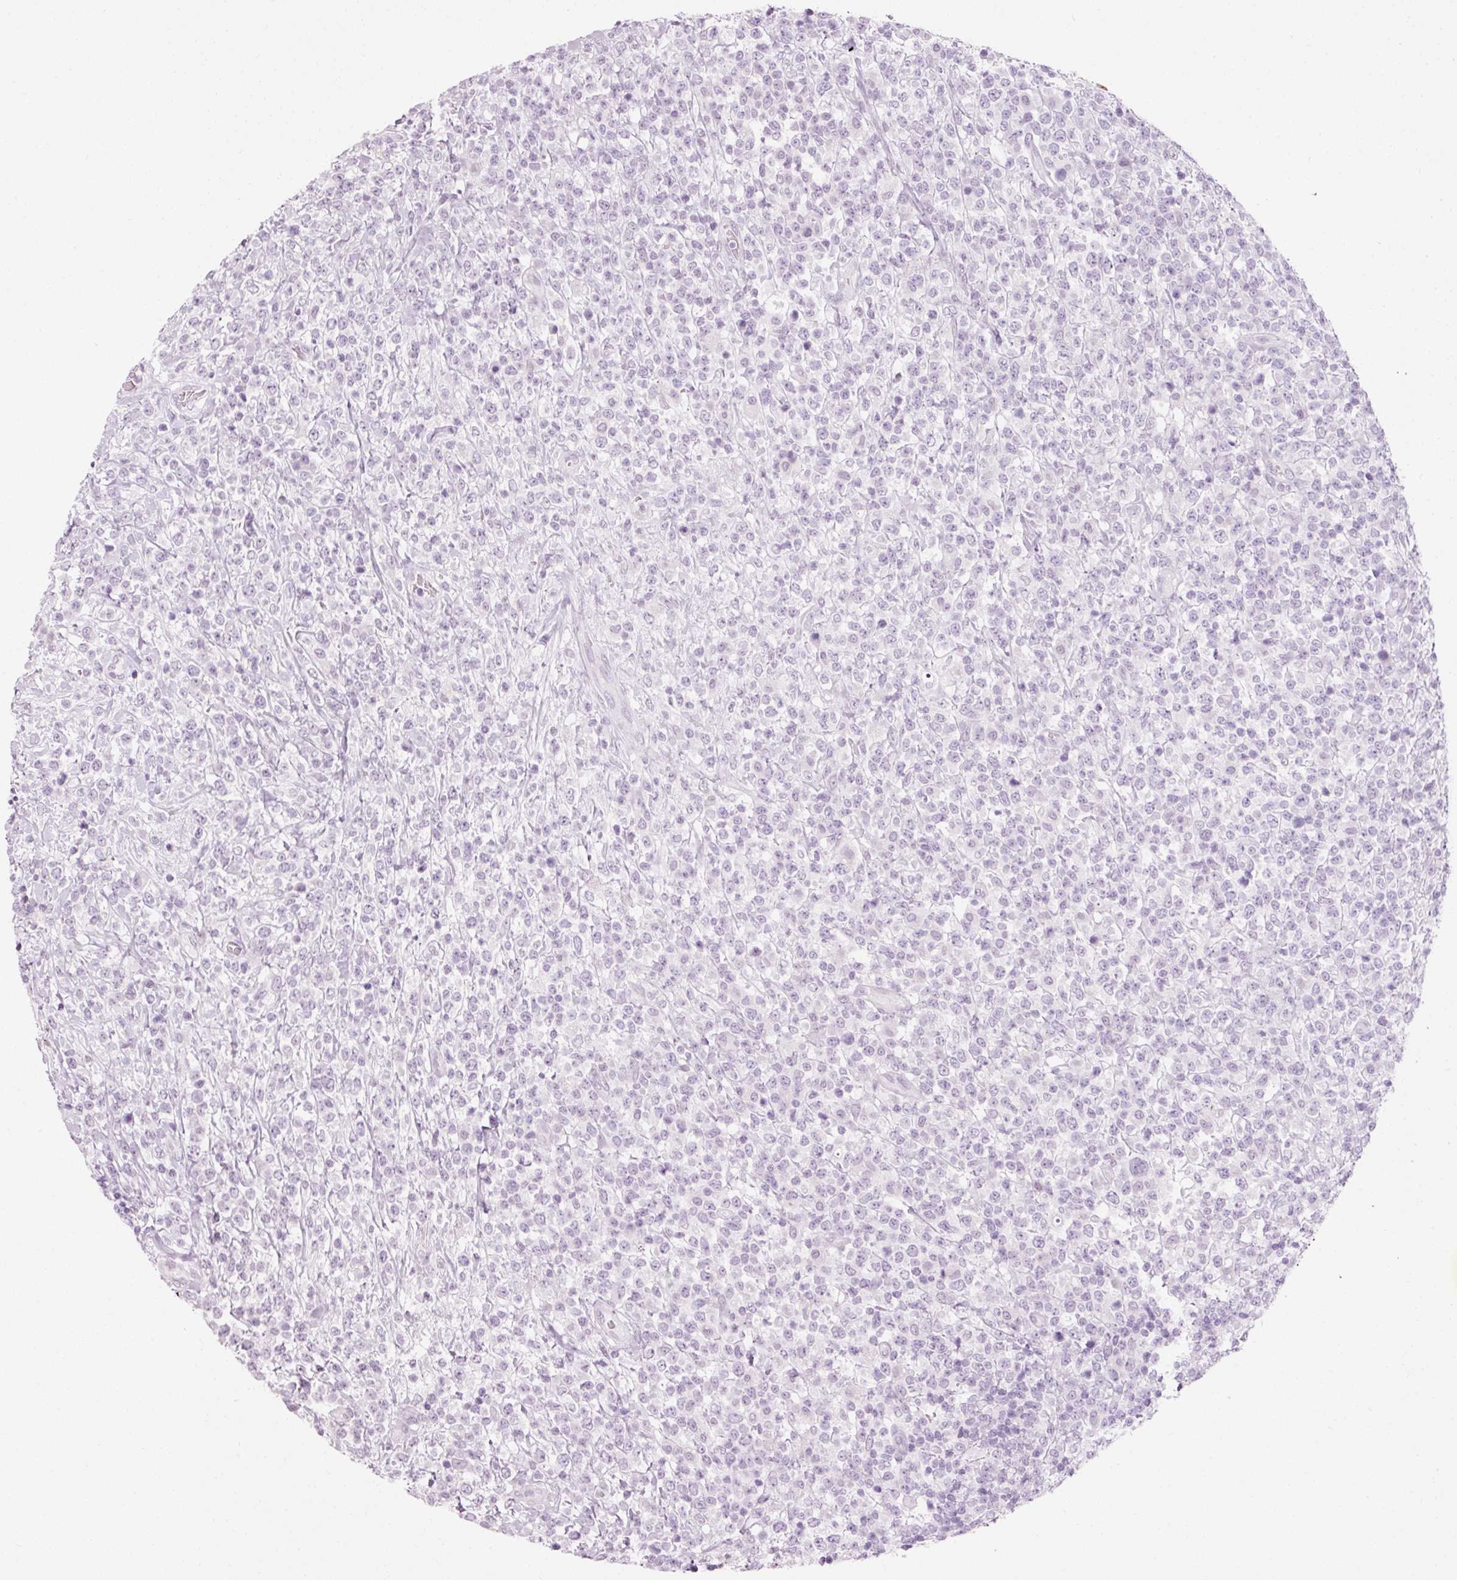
{"staining": {"intensity": "negative", "quantity": "none", "location": "none"}, "tissue": "lymphoma", "cell_type": "Tumor cells", "image_type": "cancer", "snomed": [{"axis": "morphology", "description": "Malignant lymphoma, non-Hodgkin's type, High grade"}, {"axis": "topography", "description": "Colon"}], "caption": "A micrograph of malignant lymphoma, non-Hodgkin's type (high-grade) stained for a protein exhibits no brown staining in tumor cells. (Immunohistochemistry (ihc), brightfield microscopy, high magnification).", "gene": "ANKRD20A1", "patient": {"sex": "female", "age": 53}}